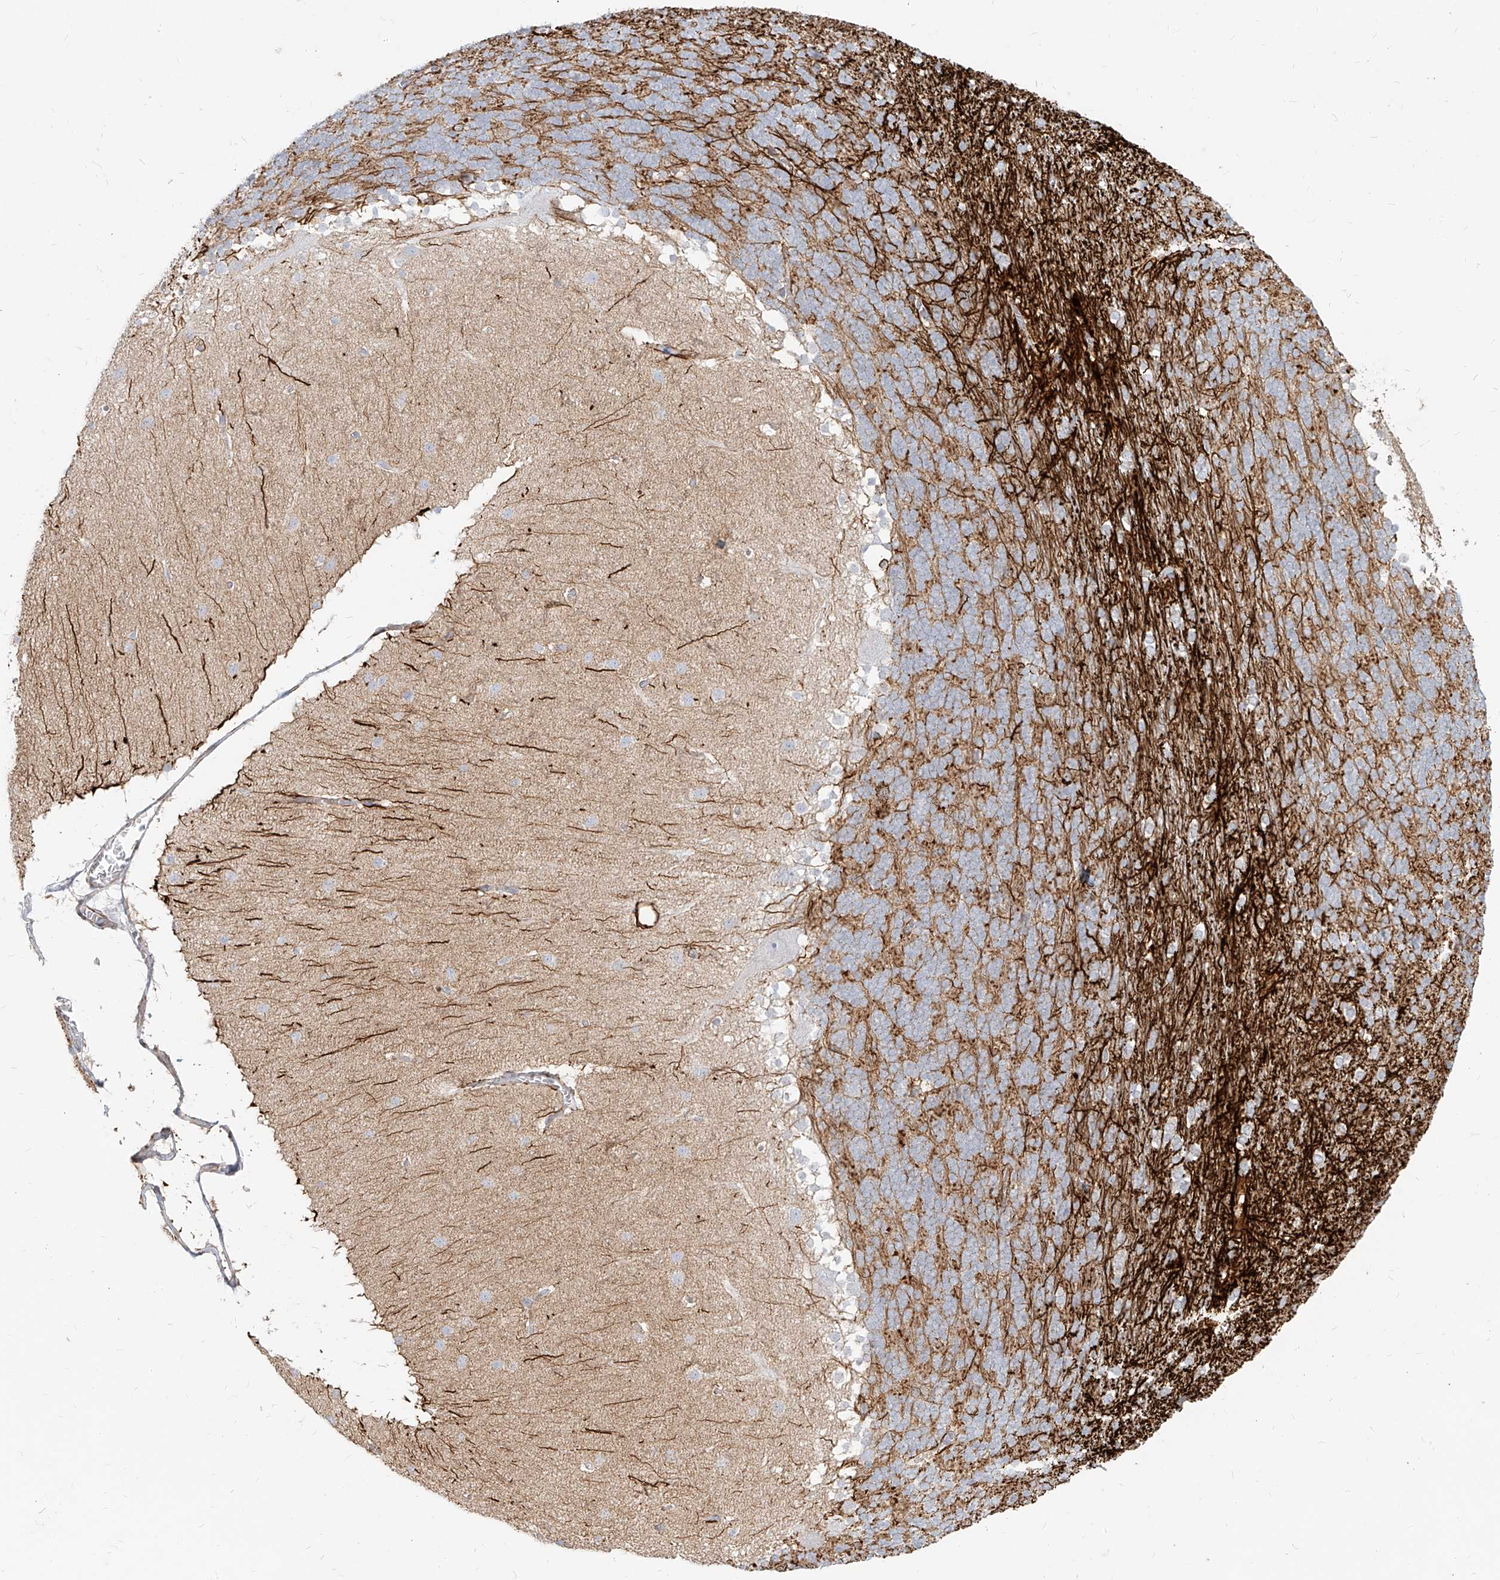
{"staining": {"intensity": "negative", "quantity": "none", "location": "none"}, "tissue": "cerebellum", "cell_type": "Cells in granular layer", "image_type": "normal", "snomed": [{"axis": "morphology", "description": "Normal tissue, NOS"}, {"axis": "topography", "description": "Cerebellum"}], "caption": "Human cerebellum stained for a protein using IHC exhibits no positivity in cells in granular layer.", "gene": "ITPKB", "patient": {"sex": "female", "age": 19}}